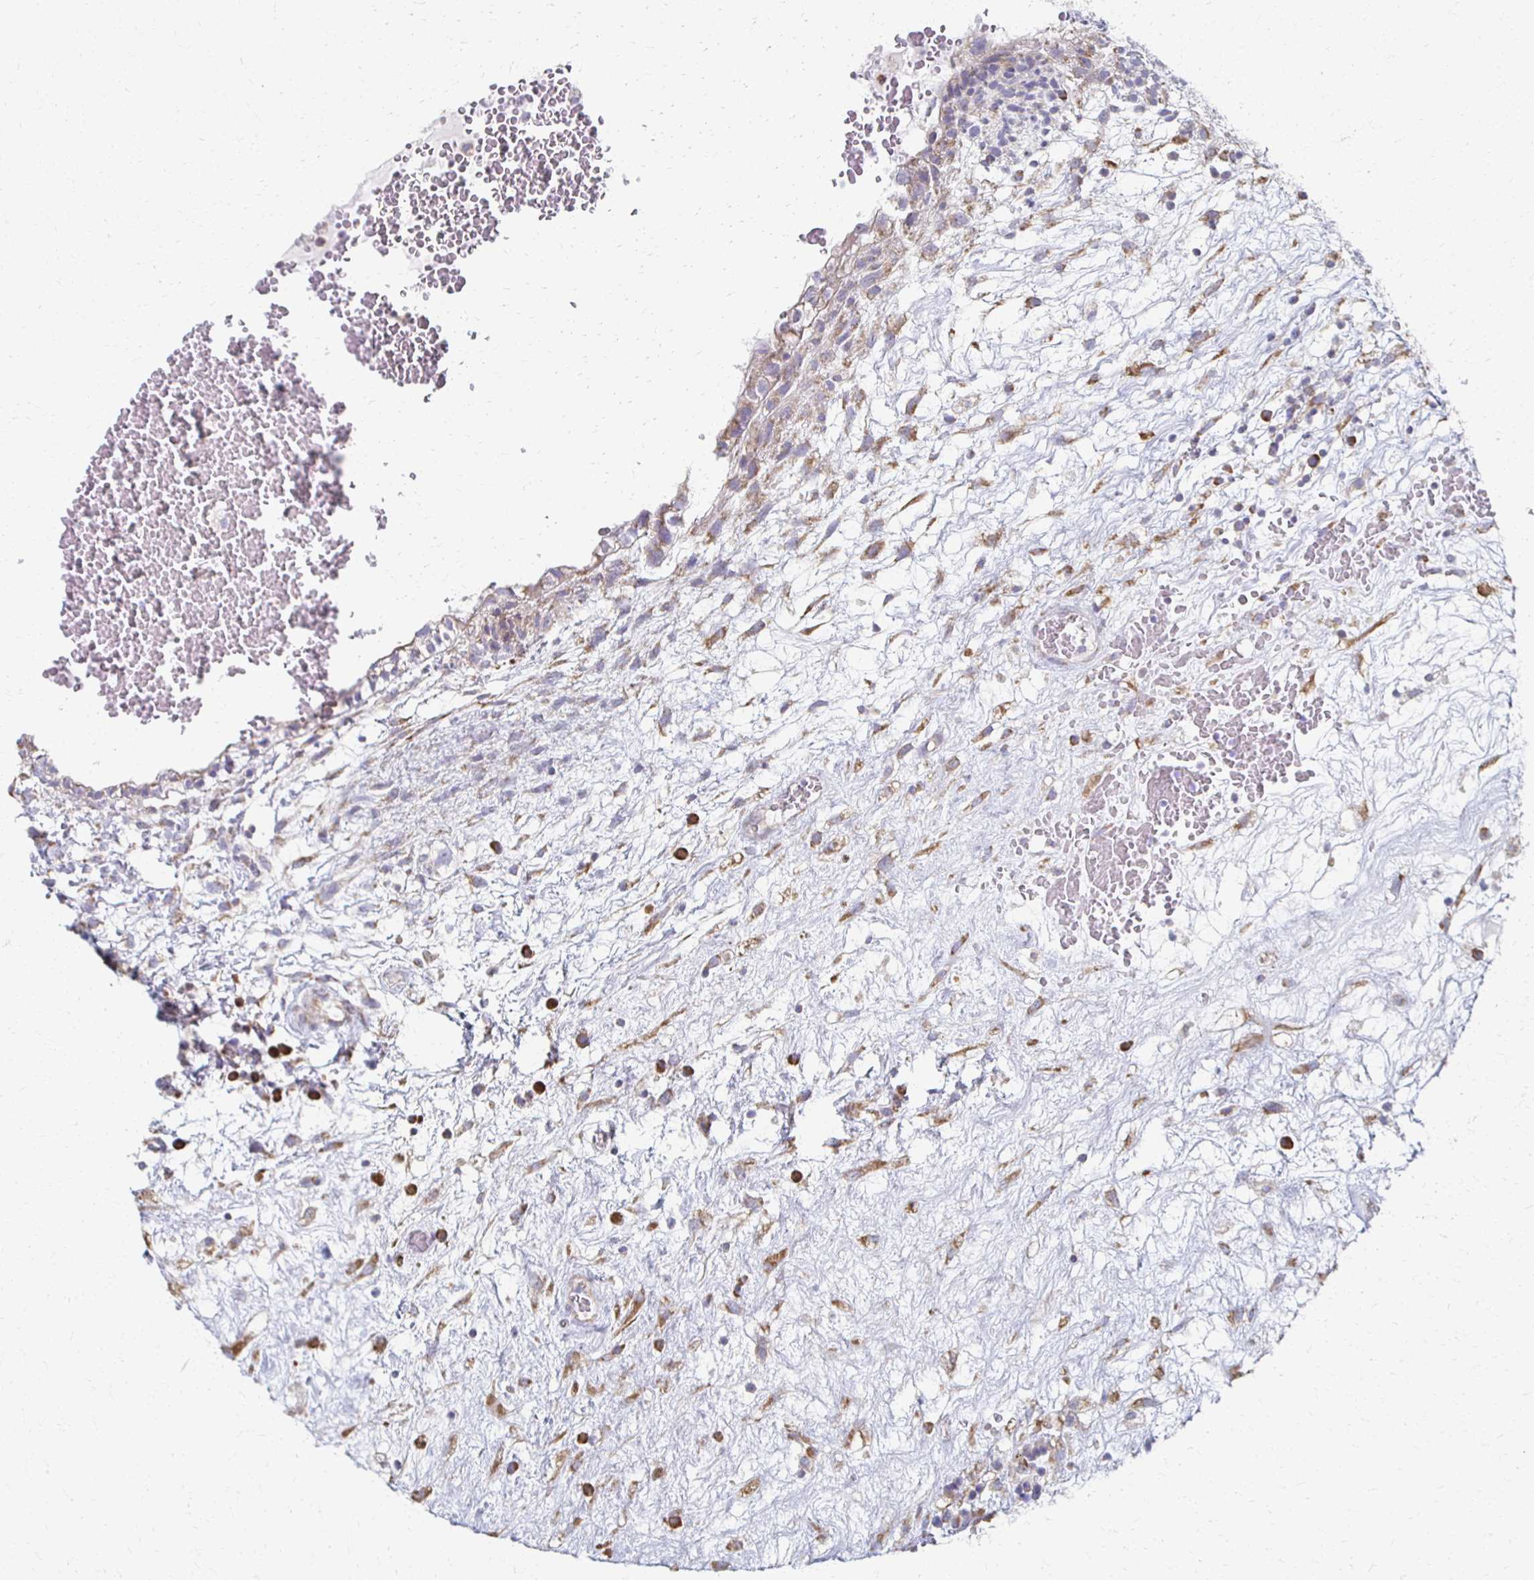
{"staining": {"intensity": "weak", "quantity": "25%-75%", "location": "cytoplasmic/membranous"}, "tissue": "testis cancer", "cell_type": "Tumor cells", "image_type": "cancer", "snomed": [{"axis": "morphology", "description": "Normal tissue, NOS"}, {"axis": "morphology", "description": "Carcinoma, Embryonal, NOS"}, {"axis": "topography", "description": "Testis"}], "caption": "DAB immunohistochemical staining of human testis embryonal carcinoma shows weak cytoplasmic/membranous protein positivity in about 25%-75% of tumor cells. (Stains: DAB in brown, nuclei in blue, Microscopy: brightfield microscopy at high magnification).", "gene": "ATP1A3", "patient": {"sex": "male", "age": 32}}